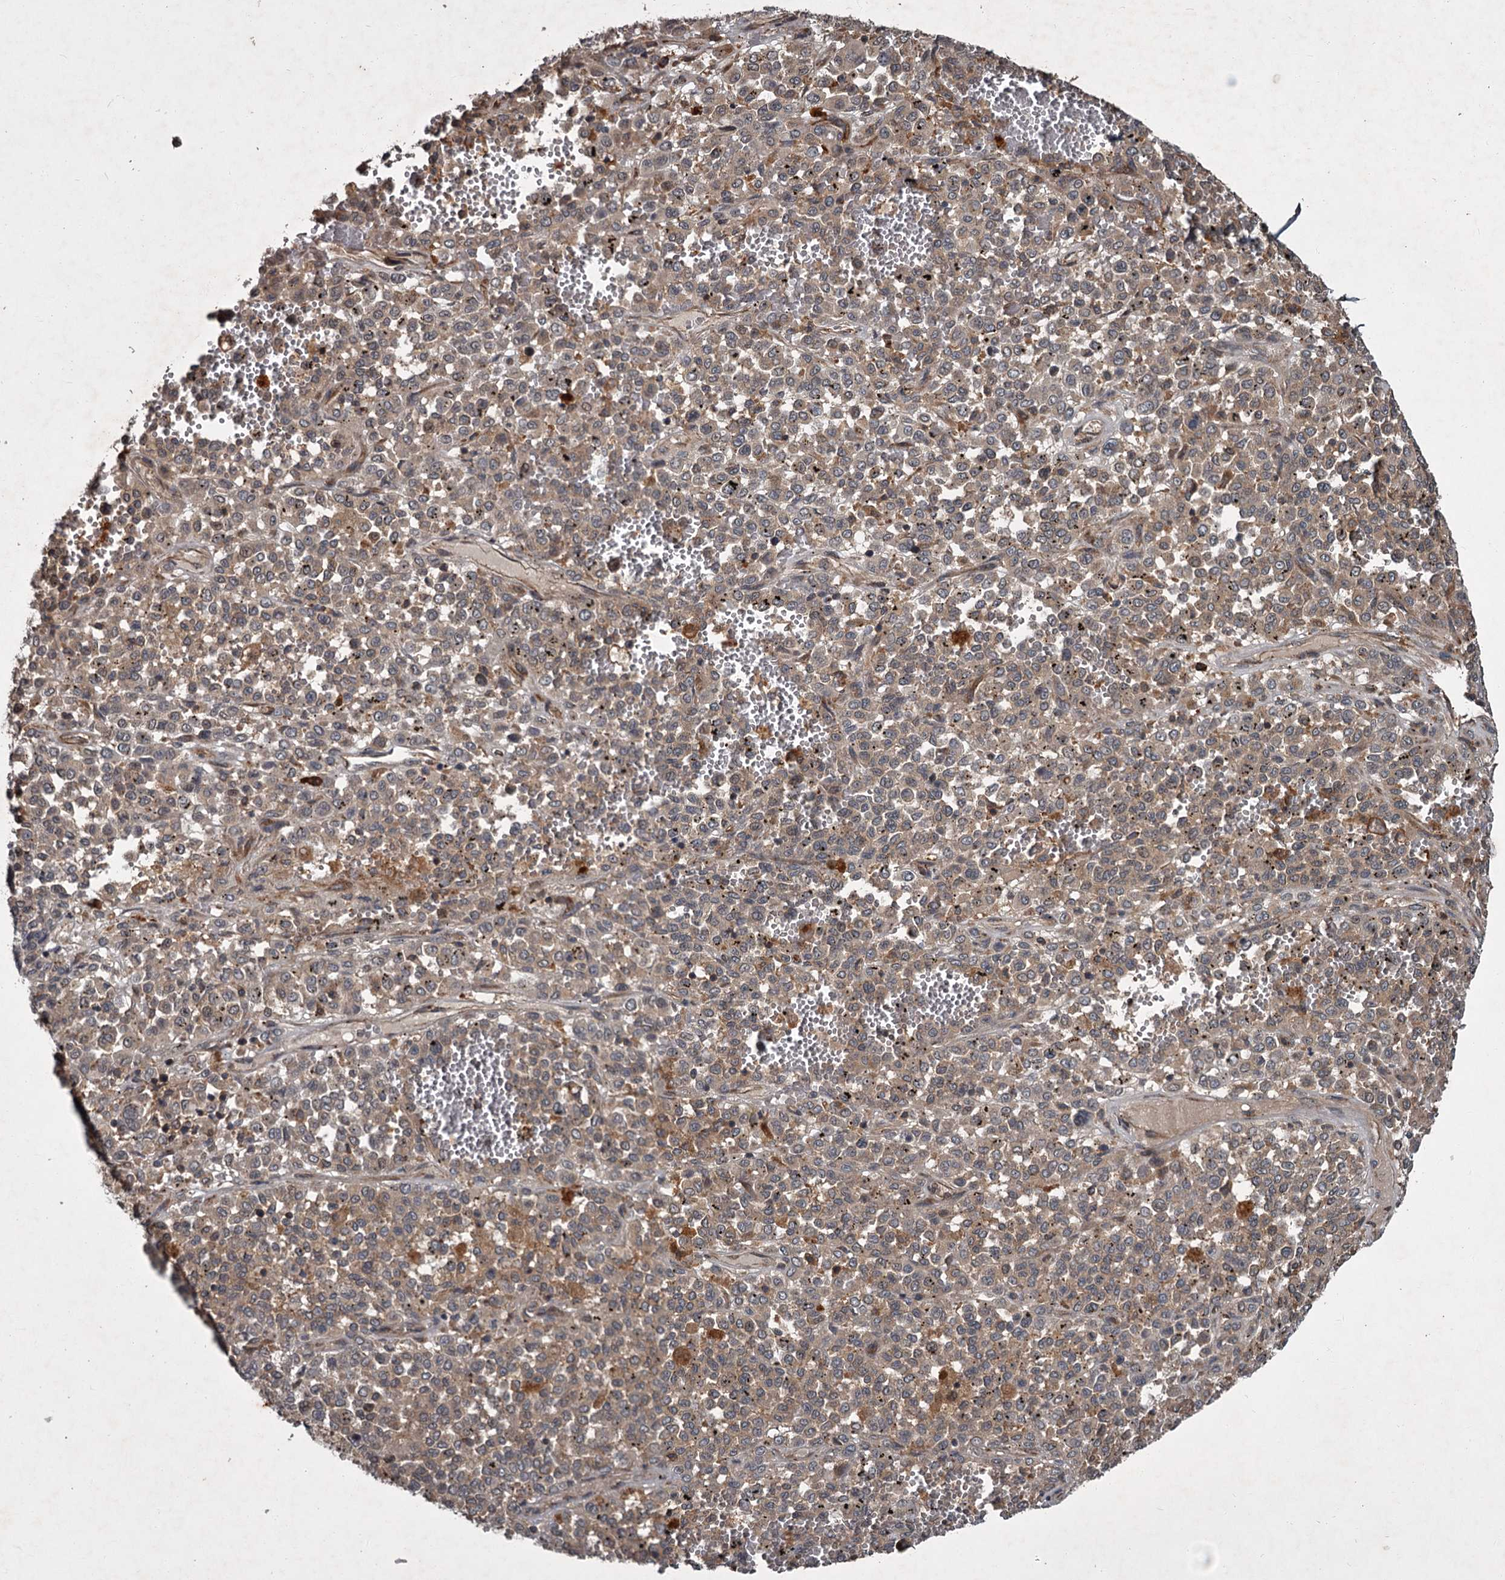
{"staining": {"intensity": "negative", "quantity": "none", "location": "none"}, "tissue": "melanoma", "cell_type": "Tumor cells", "image_type": "cancer", "snomed": [{"axis": "morphology", "description": "Malignant melanoma, Metastatic site"}, {"axis": "topography", "description": "Pancreas"}], "caption": "Immunohistochemistry (IHC) micrograph of neoplastic tissue: human melanoma stained with DAB displays no significant protein staining in tumor cells.", "gene": "UNC93B1", "patient": {"sex": "female", "age": 30}}